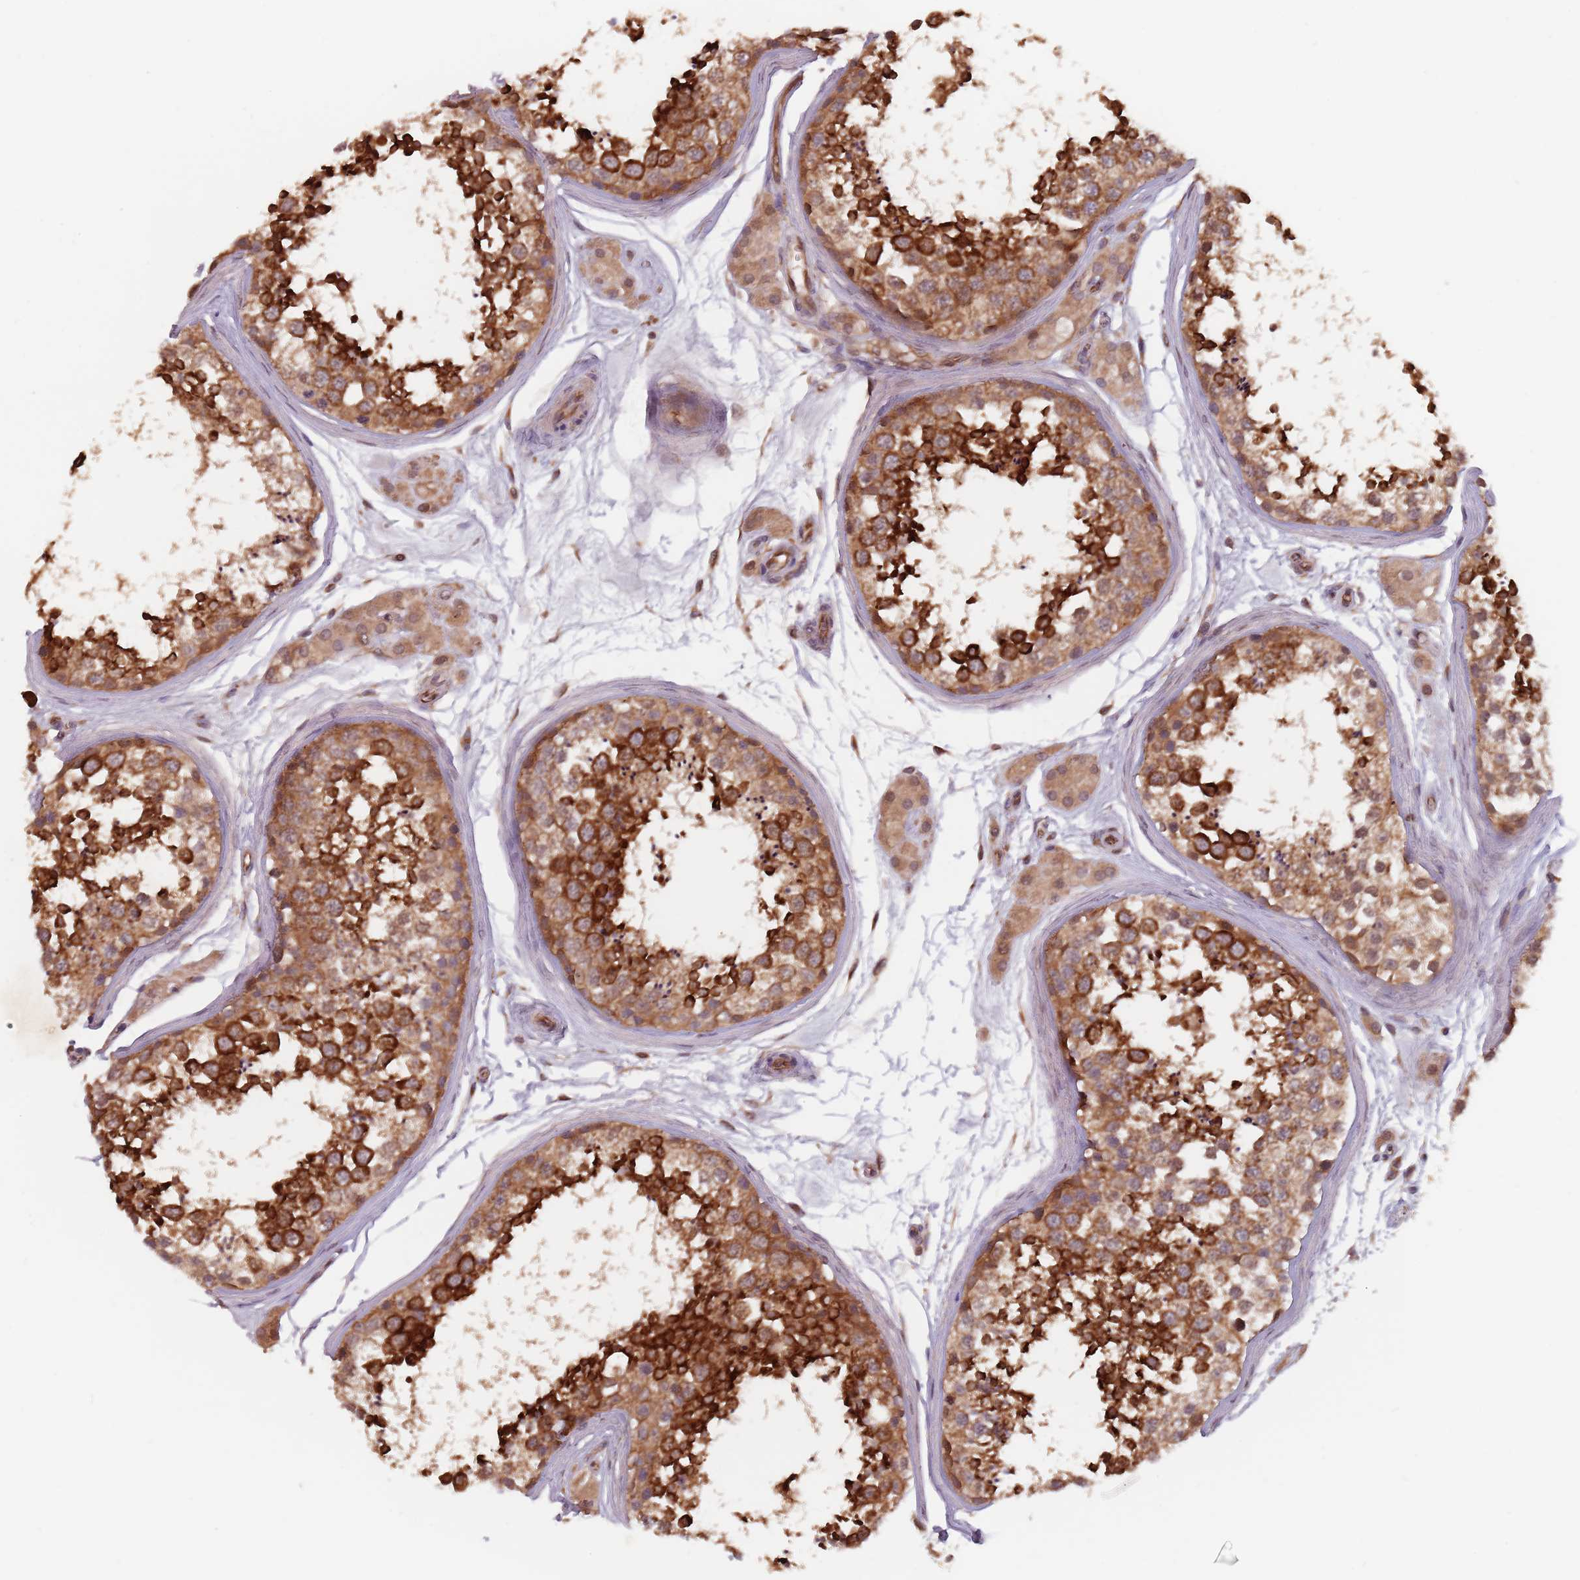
{"staining": {"intensity": "strong", "quantity": ">75%", "location": "cytoplasmic/membranous"}, "tissue": "testis", "cell_type": "Cells in seminiferous ducts", "image_type": "normal", "snomed": [{"axis": "morphology", "description": "Normal tissue, NOS"}, {"axis": "topography", "description": "Testis"}], "caption": "High-power microscopy captured an immunohistochemistry photomicrograph of normal testis, revealing strong cytoplasmic/membranous positivity in approximately >75% of cells in seminiferous ducts. The staining was performed using DAB (3,3'-diaminobenzidine) to visualize the protein expression in brown, while the nuclei were stained in blue with hematoxylin (Magnification: 20x).", "gene": "GPR180", "patient": {"sex": "male", "age": 56}}